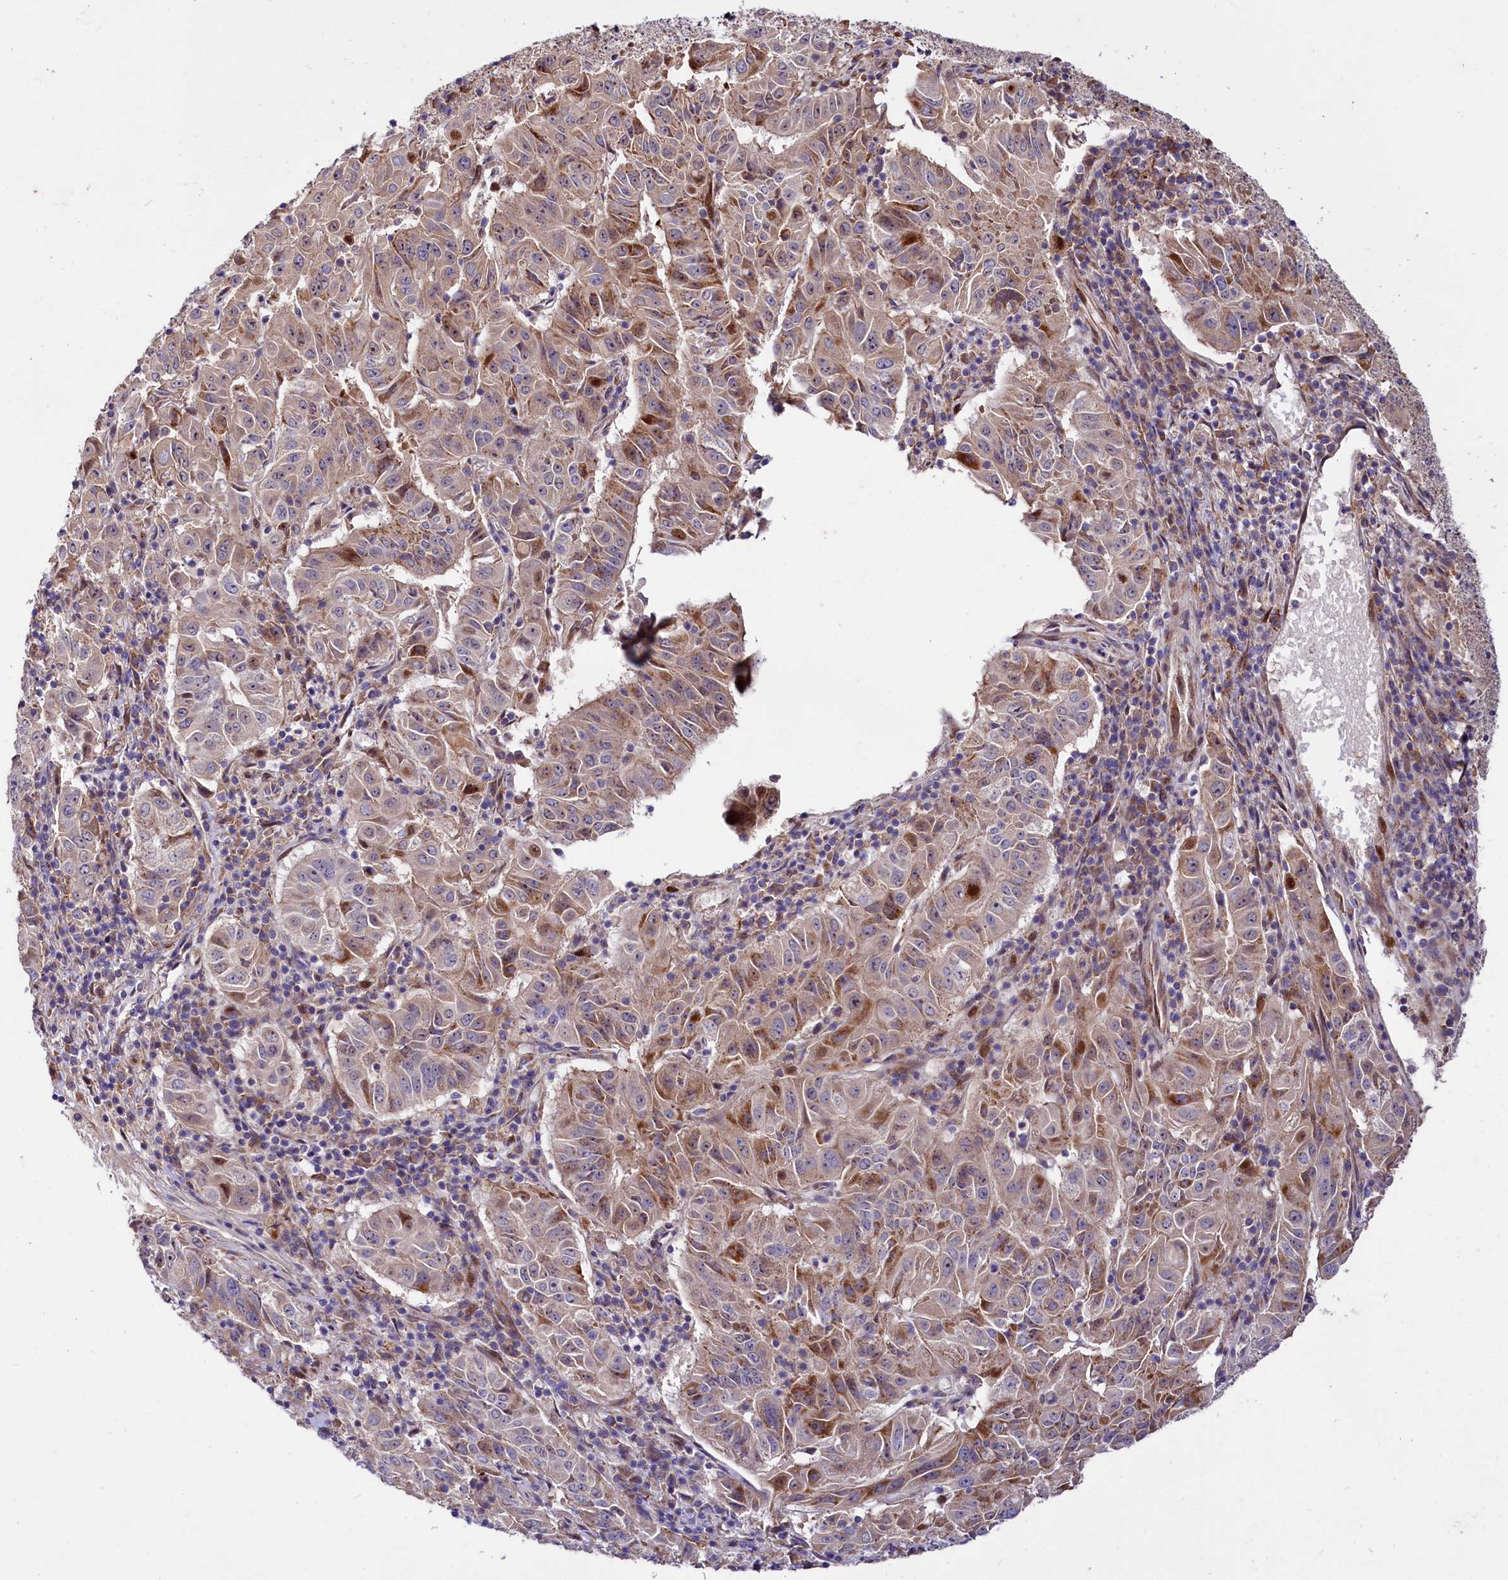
{"staining": {"intensity": "moderate", "quantity": "25%-75%", "location": "cytoplasmic/membranous,nuclear"}, "tissue": "pancreatic cancer", "cell_type": "Tumor cells", "image_type": "cancer", "snomed": [{"axis": "morphology", "description": "Adenocarcinoma, NOS"}, {"axis": "topography", "description": "Pancreas"}], "caption": "An immunohistochemistry (IHC) micrograph of tumor tissue is shown. Protein staining in brown highlights moderate cytoplasmic/membranous and nuclear positivity in pancreatic cancer within tumor cells. (DAB IHC, brown staining for protein, blue staining for nuclei).", "gene": "PDZRN3", "patient": {"sex": "male", "age": 63}}